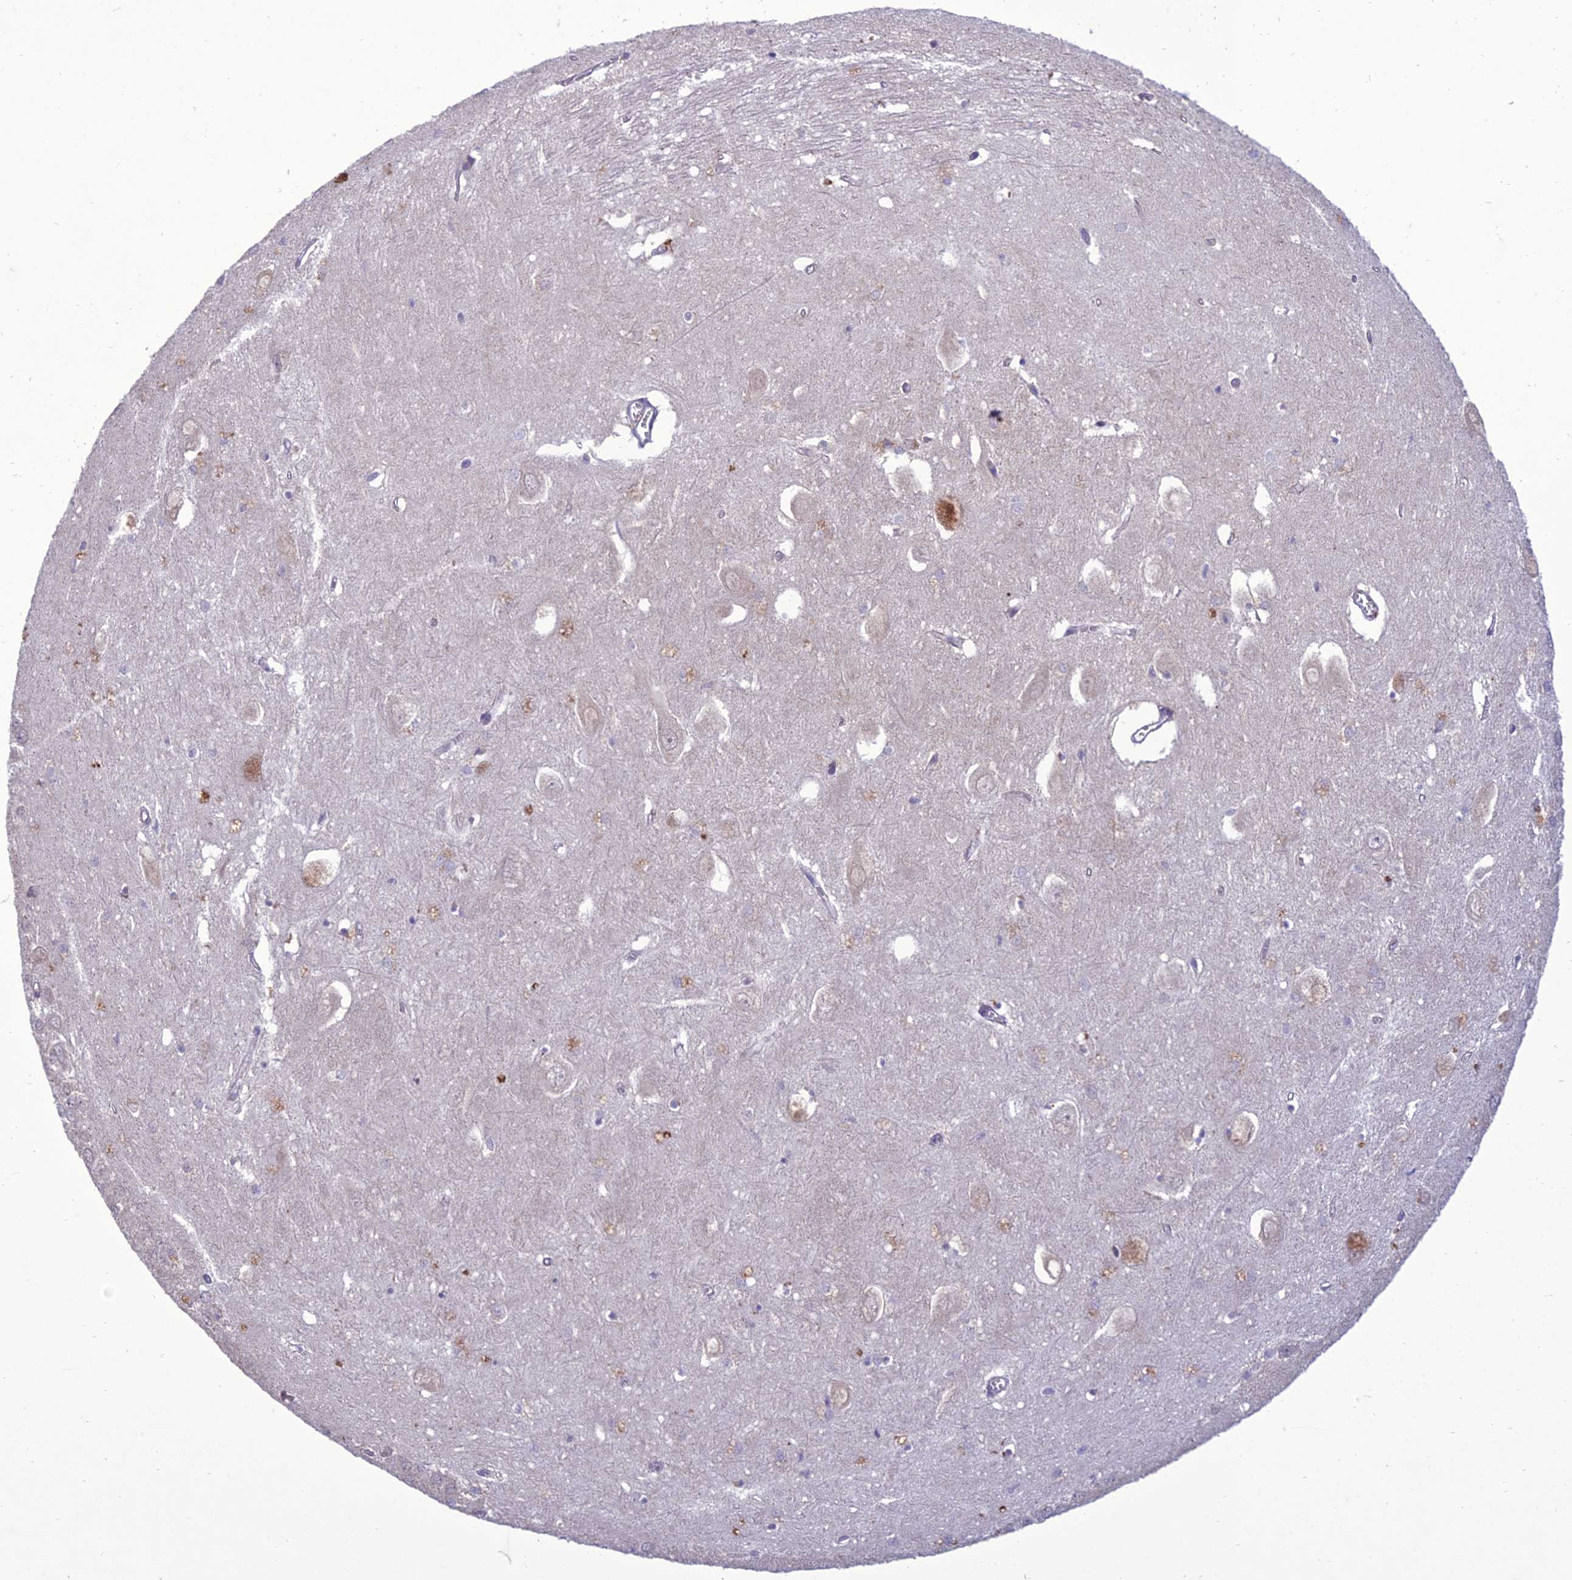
{"staining": {"intensity": "negative", "quantity": "none", "location": "none"}, "tissue": "hippocampus", "cell_type": "Glial cells", "image_type": "normal", "snomed": [{"axis": "morphology", "description": "Normal tissue, NOS"}, {"axis": "topography", "description": "Hippocampus"}], "caption": "Hippocampus was stained to show a protein in brown. There is no significant positivity in glial cells. Brightfield microscopy of immunohistochemistry stained with DAB (brown) and hematoxylin (blue), captured at high magnification.", "gene": "RANBP3", "patient": {"sex": "female", "age": 64}}